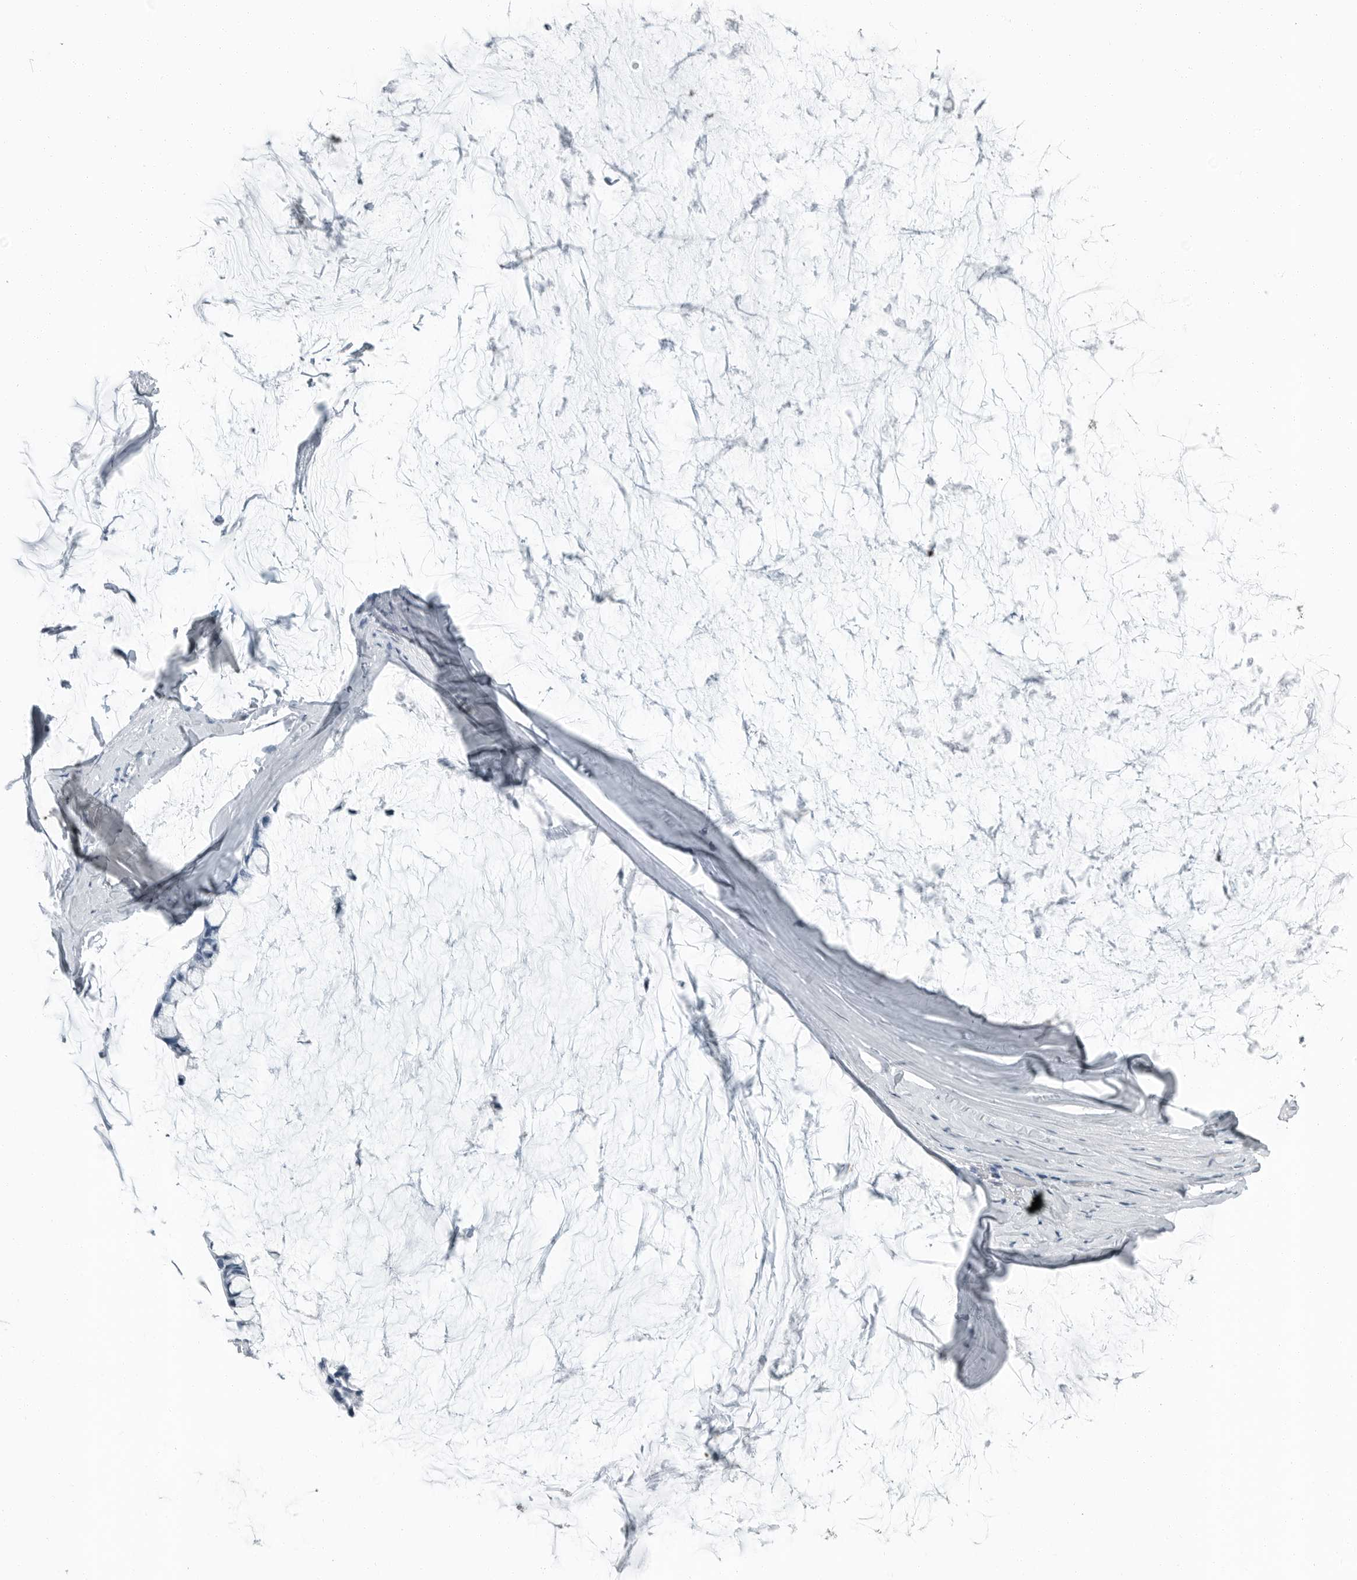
{"staining": {"intensity": "negative", "quantity": "none", "location": "none"}, "tissue": "ovarian cancer", "cell_type": "Tumor cells", "image_type": "cancer", "snomed": [{"axis": "morphology", "description": "Cystadenocarcinoma, mucinous, NOS"}, {"axis": "topography", "description": "Ovary"}], "caption": "An immunohistochemistry photomicrograph of ovarian cancer (mucinous cystadenocarcinoma) is shown. There is no staining in tumor cells of ovarian cancer (mucinous cystadenocarcinoma). The staining is performed using DAB brown chromogen with nuclei counter-stained in using hematoxylin.", "gene": "FABP6", "patient": {"sex": "female", "age": 39}}